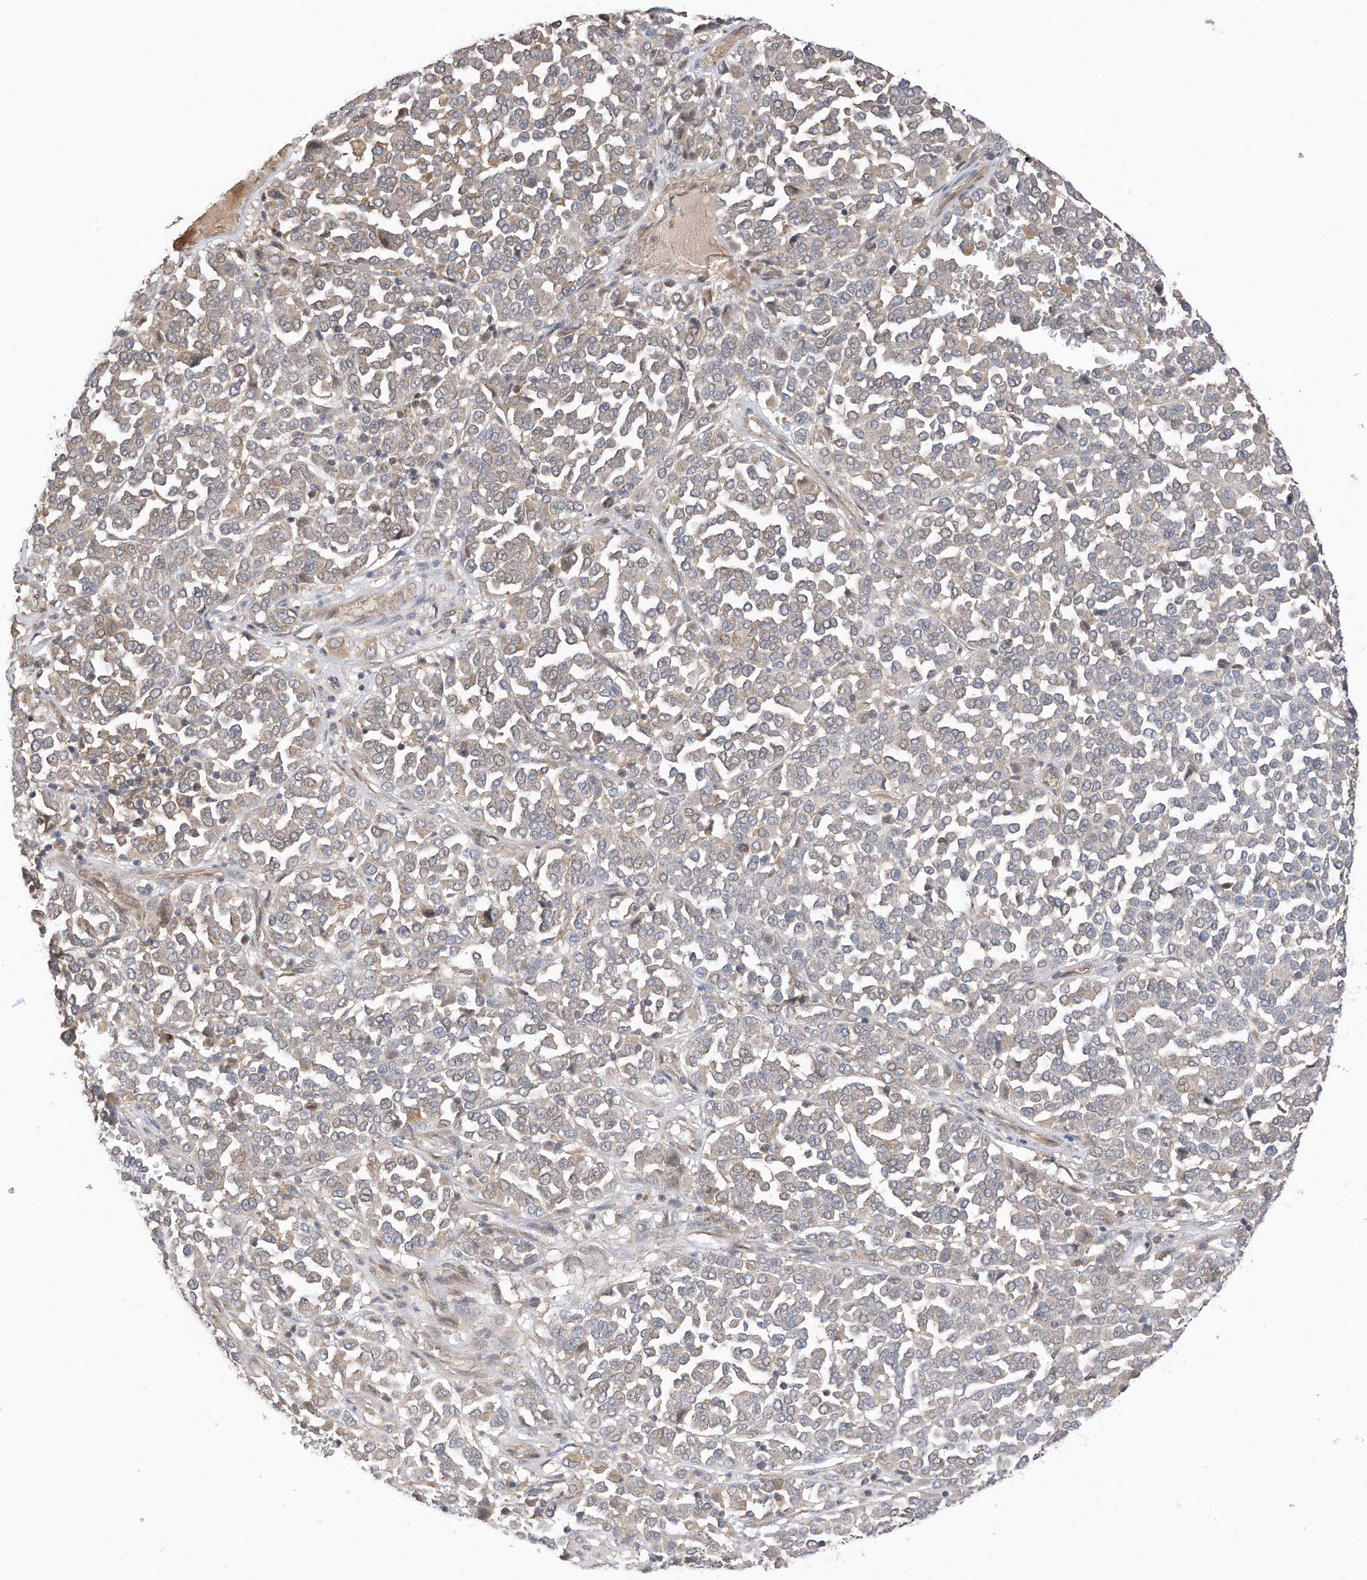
{"staining": {"intensity": "negative", "quantity": "none", "location": "none"}, "tissue": "melanoma", "cell_type": "Tumor cells", "image_type": "cancer", "snomed": [{"axis": "morphology", "description": "Malignant melanoma, Metastatic site"}, {"axis": "topography", "description": "Pancreas"}], "caption": "Malignant melanoma (metastatic site) stained for a protein using immunohistochemistry shows no staining tumor cells.", "gene": "REC8", "patient": {"sex": "female", "age": 30}}